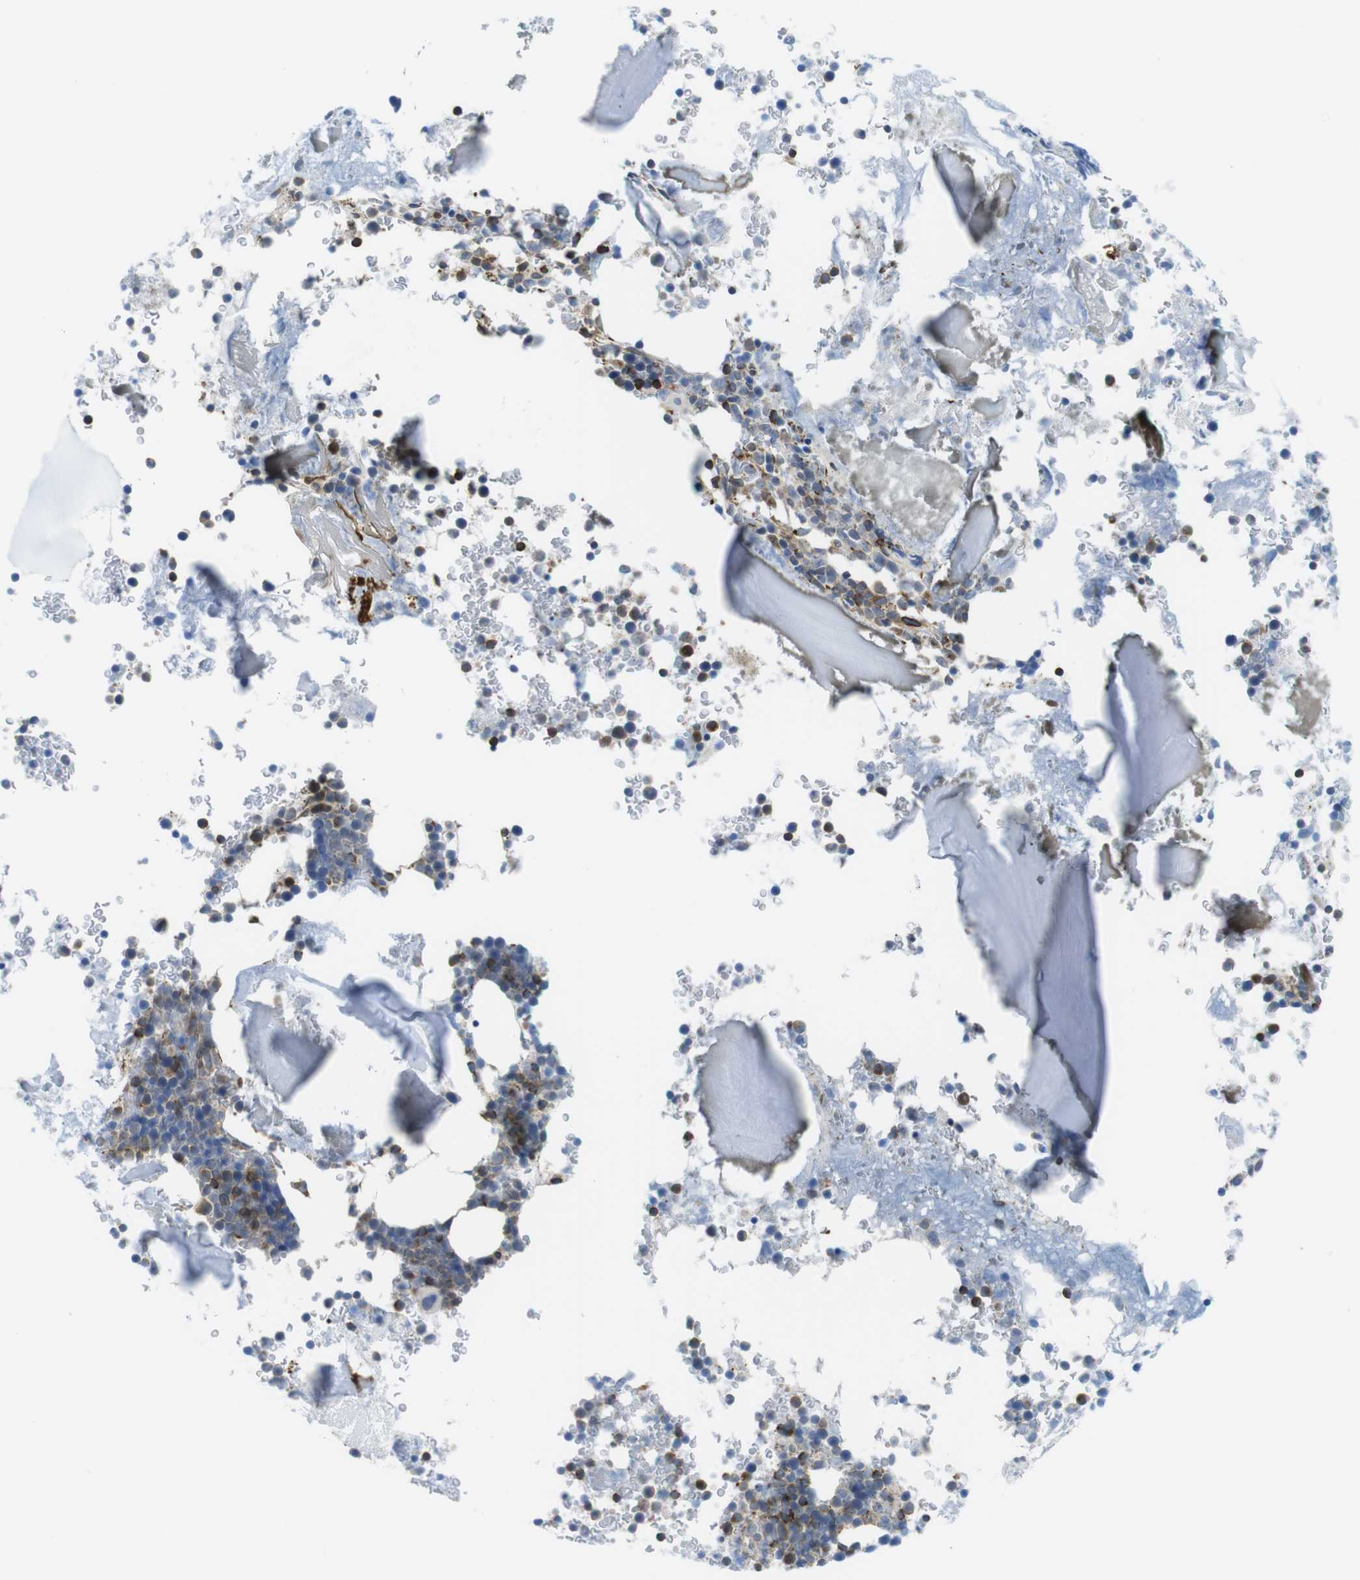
{"staining": {"intensity": "moderate", "quantity": "25%-75%", "location": "cytoplasmic/membranous"}, "tissue": "bone marrow", "cell_type": "Hematopoietic cells", "image_type": "normal", "snomed": [{"axis": "morphology", "description": "Normal tissue, NOS"}, {"axis": "topography", "description": "Bone marrow"}], "caption": "Immunohistochemical staining of benign human bone marrow displays 25%-75% levels of moderate cytoplasmic/membranous protein expression in about 25%-75% of hematopoietic cells.", "gene": "KCNE3", "patient": {"sex": "male"}}